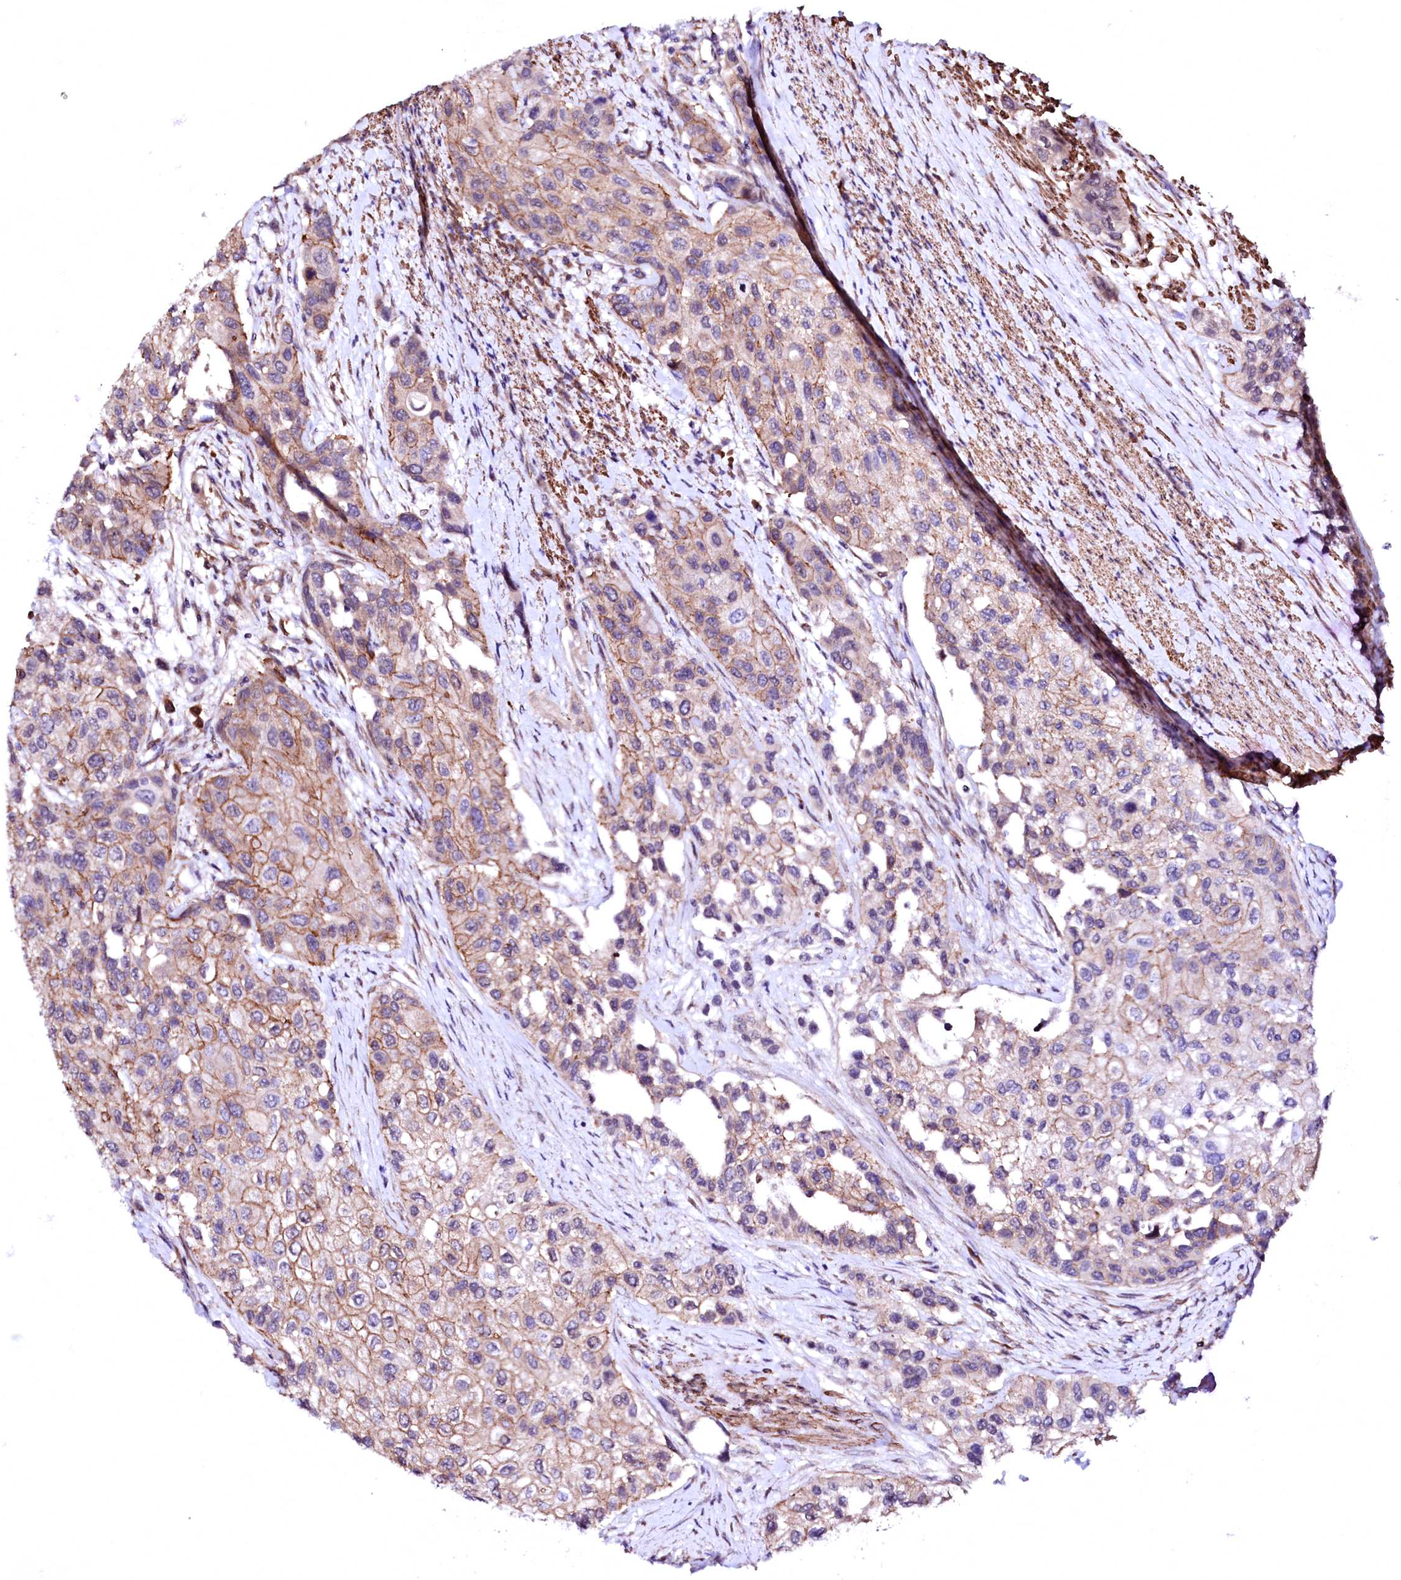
{"staining": {"intensity": "moderate", "quantity": "25%-75%", "location": "cytoplasmic/membranous"}, "tissue": "urothelial cancer", "cell_type": "Tumor cells", "image_type": "cancer", "snomed": [{"axis": "morphology", "description": "Normal tissue, NOS"}, {"axis": "morphology", "description": "Urothelial carcinoma, High grade"}, {"axis": "topography", "description": "Vascular tissue"}, {"axis": "topography", "description": "Urinary bladder"}], "caption": "A brown stain shows moderate cytoplasmic/membranous positivity of a protein in human urothelial carcinoma (high-grade) tumor cells.", "gene": "GPR176", "patient": {"sex": "female", "age": 56}}